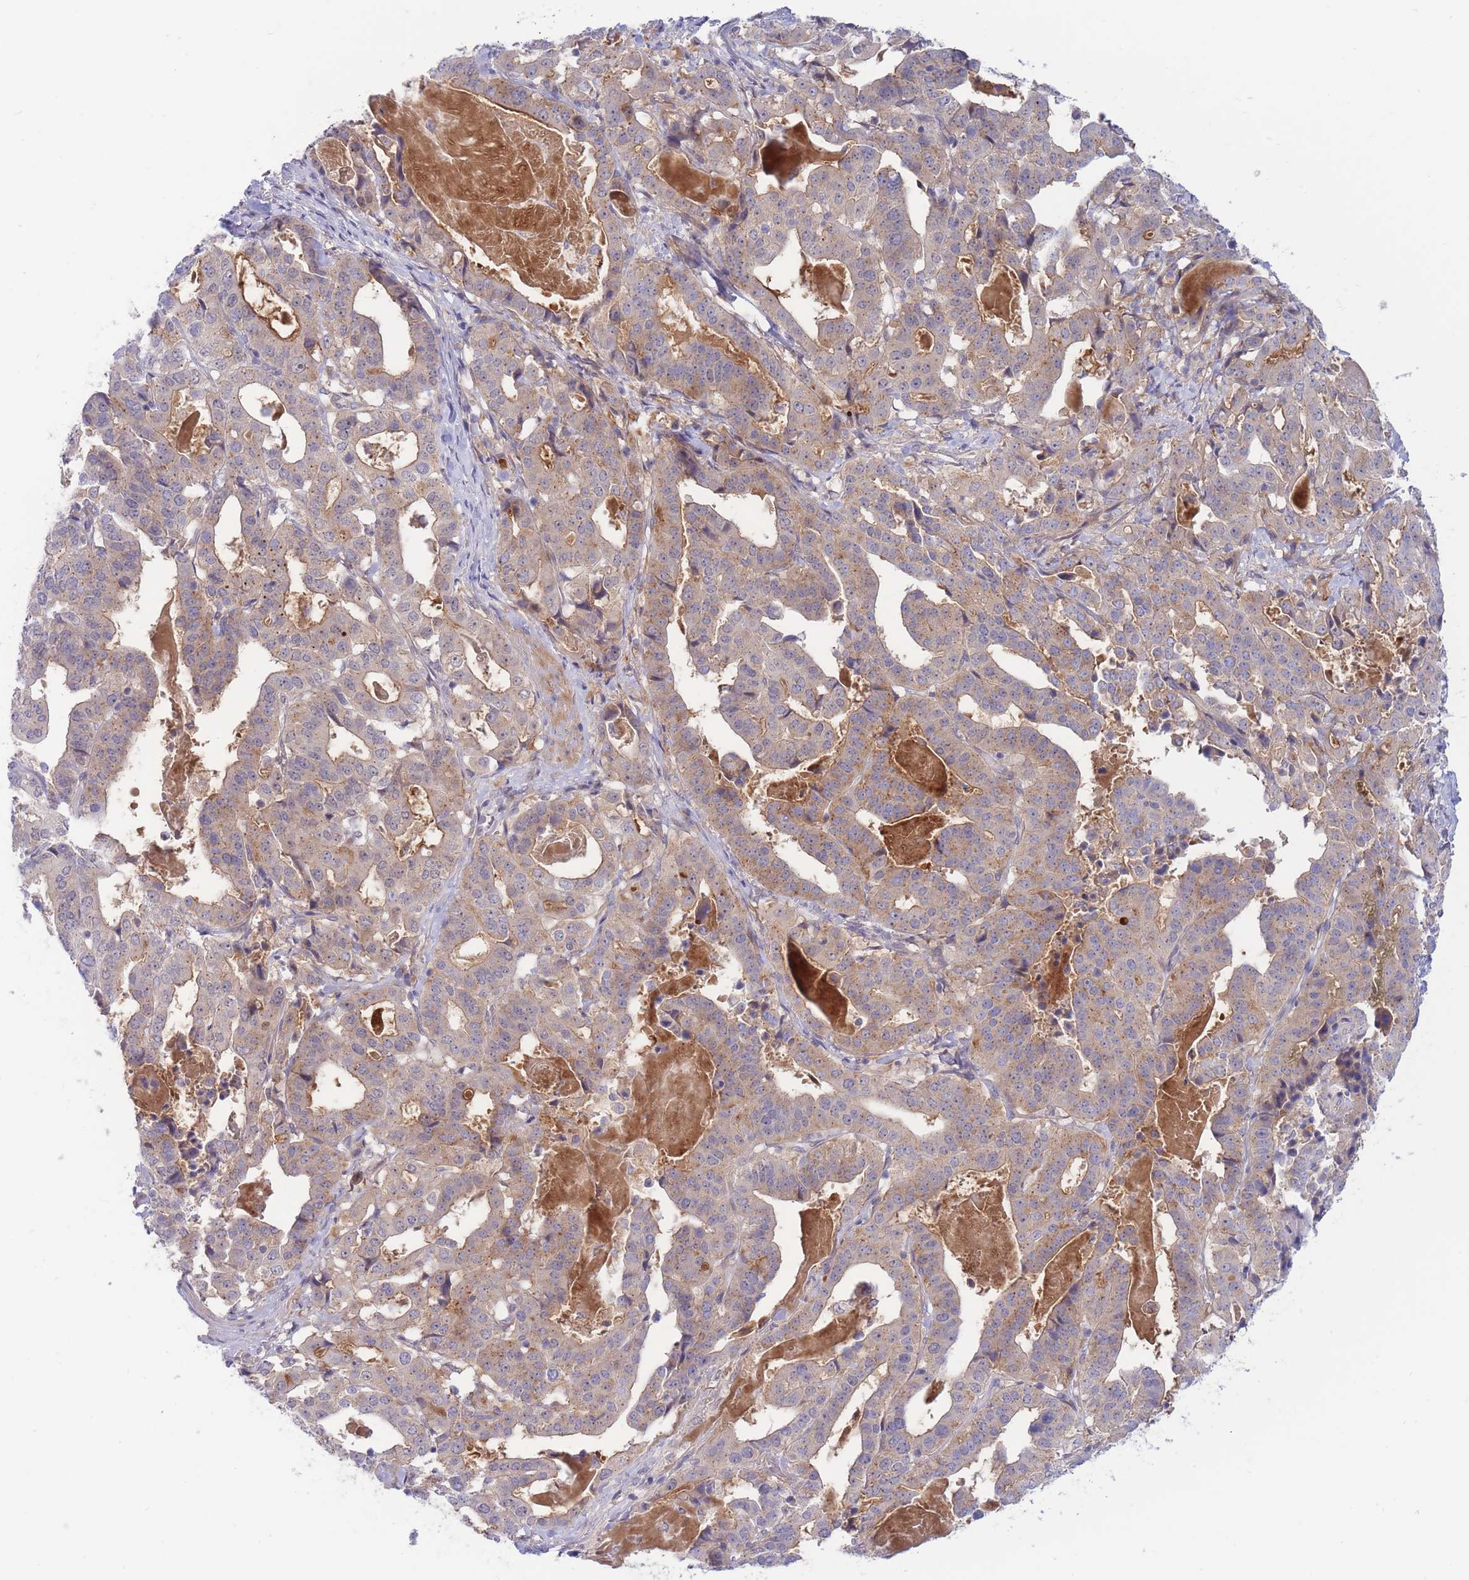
{"staining": {"intensity": "negative", "quantity": "none", "location": "none"}, "tissue": "stomach cancer", "cell_type": "Tumor cells", "image_type": "cancer", "snomed": [{"axis": "morphology", "description": "Adenocarcinoma, NOS"}, {"axis": "topography", "description": "Stomach"}], "caption": "This is an IHC micrograph of stomach adenocarcinoma. There is no positivity in tumor cells.", "gene": "APOL4", "patient": {"sex": "male", "age": 48}}